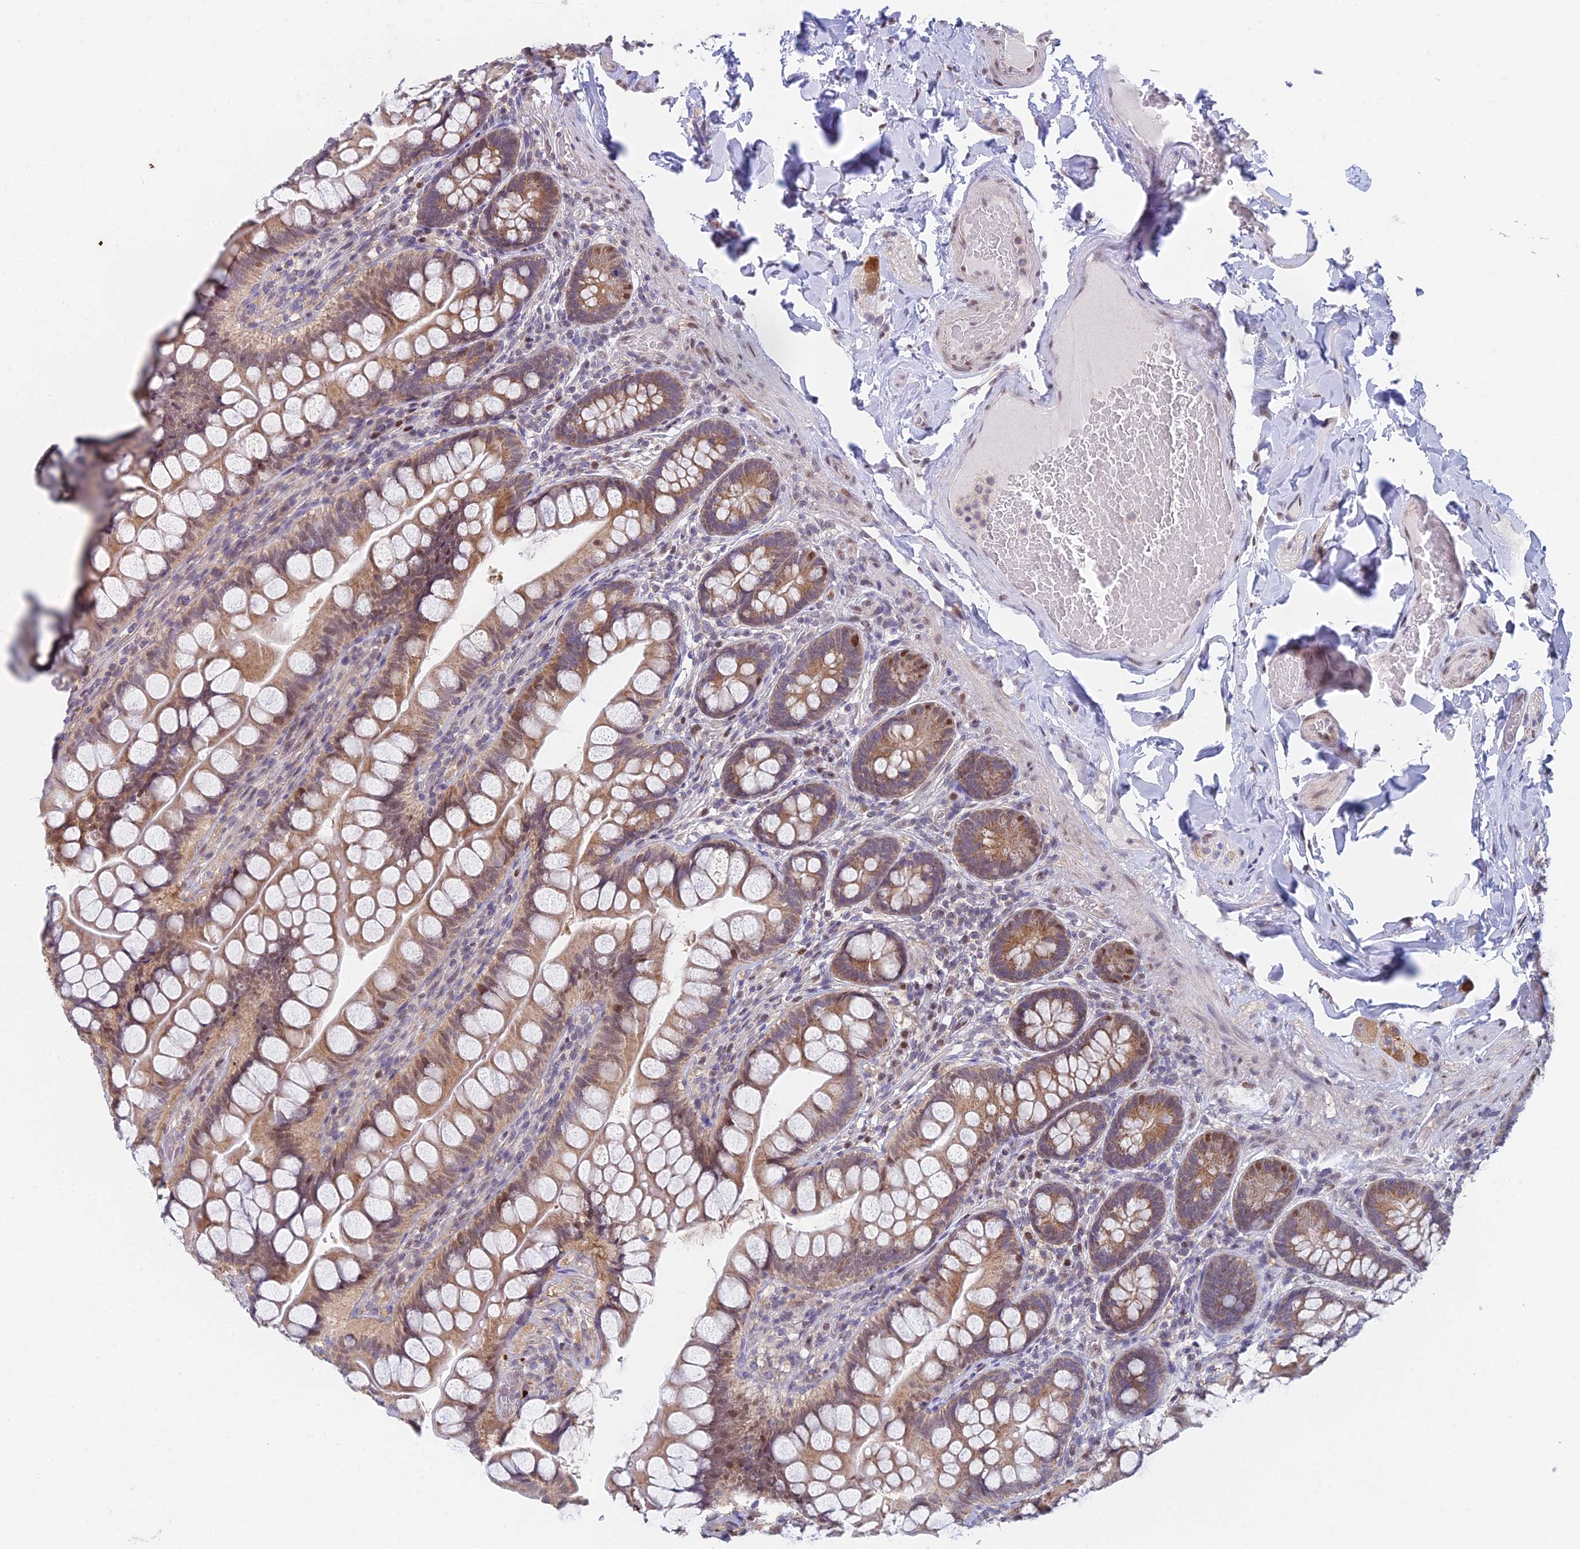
{"staining": {"intensity": "moderate", "quantity": ">75%", "location": "cytoplasmic/membranous"}, "tissue": "small intestine", "cell_type": "Glandular cells", "image_type": "normal", "snomed": [{"axis": "morphology", "description": "Normal tissue, NOS"}, {"axis": "topography", "description": "Small intestine"}], "caption": "Immunohistochemical staining of normal small intestine exhibits medium levels of moderate cytoplasmic/membranous staining in approximately >75% of glandular cells. (DAB = brown stain, brightfield microscopy at high magnification).", "gene": "MRPL17", "patient": {"sex": "male", "age": 70}}